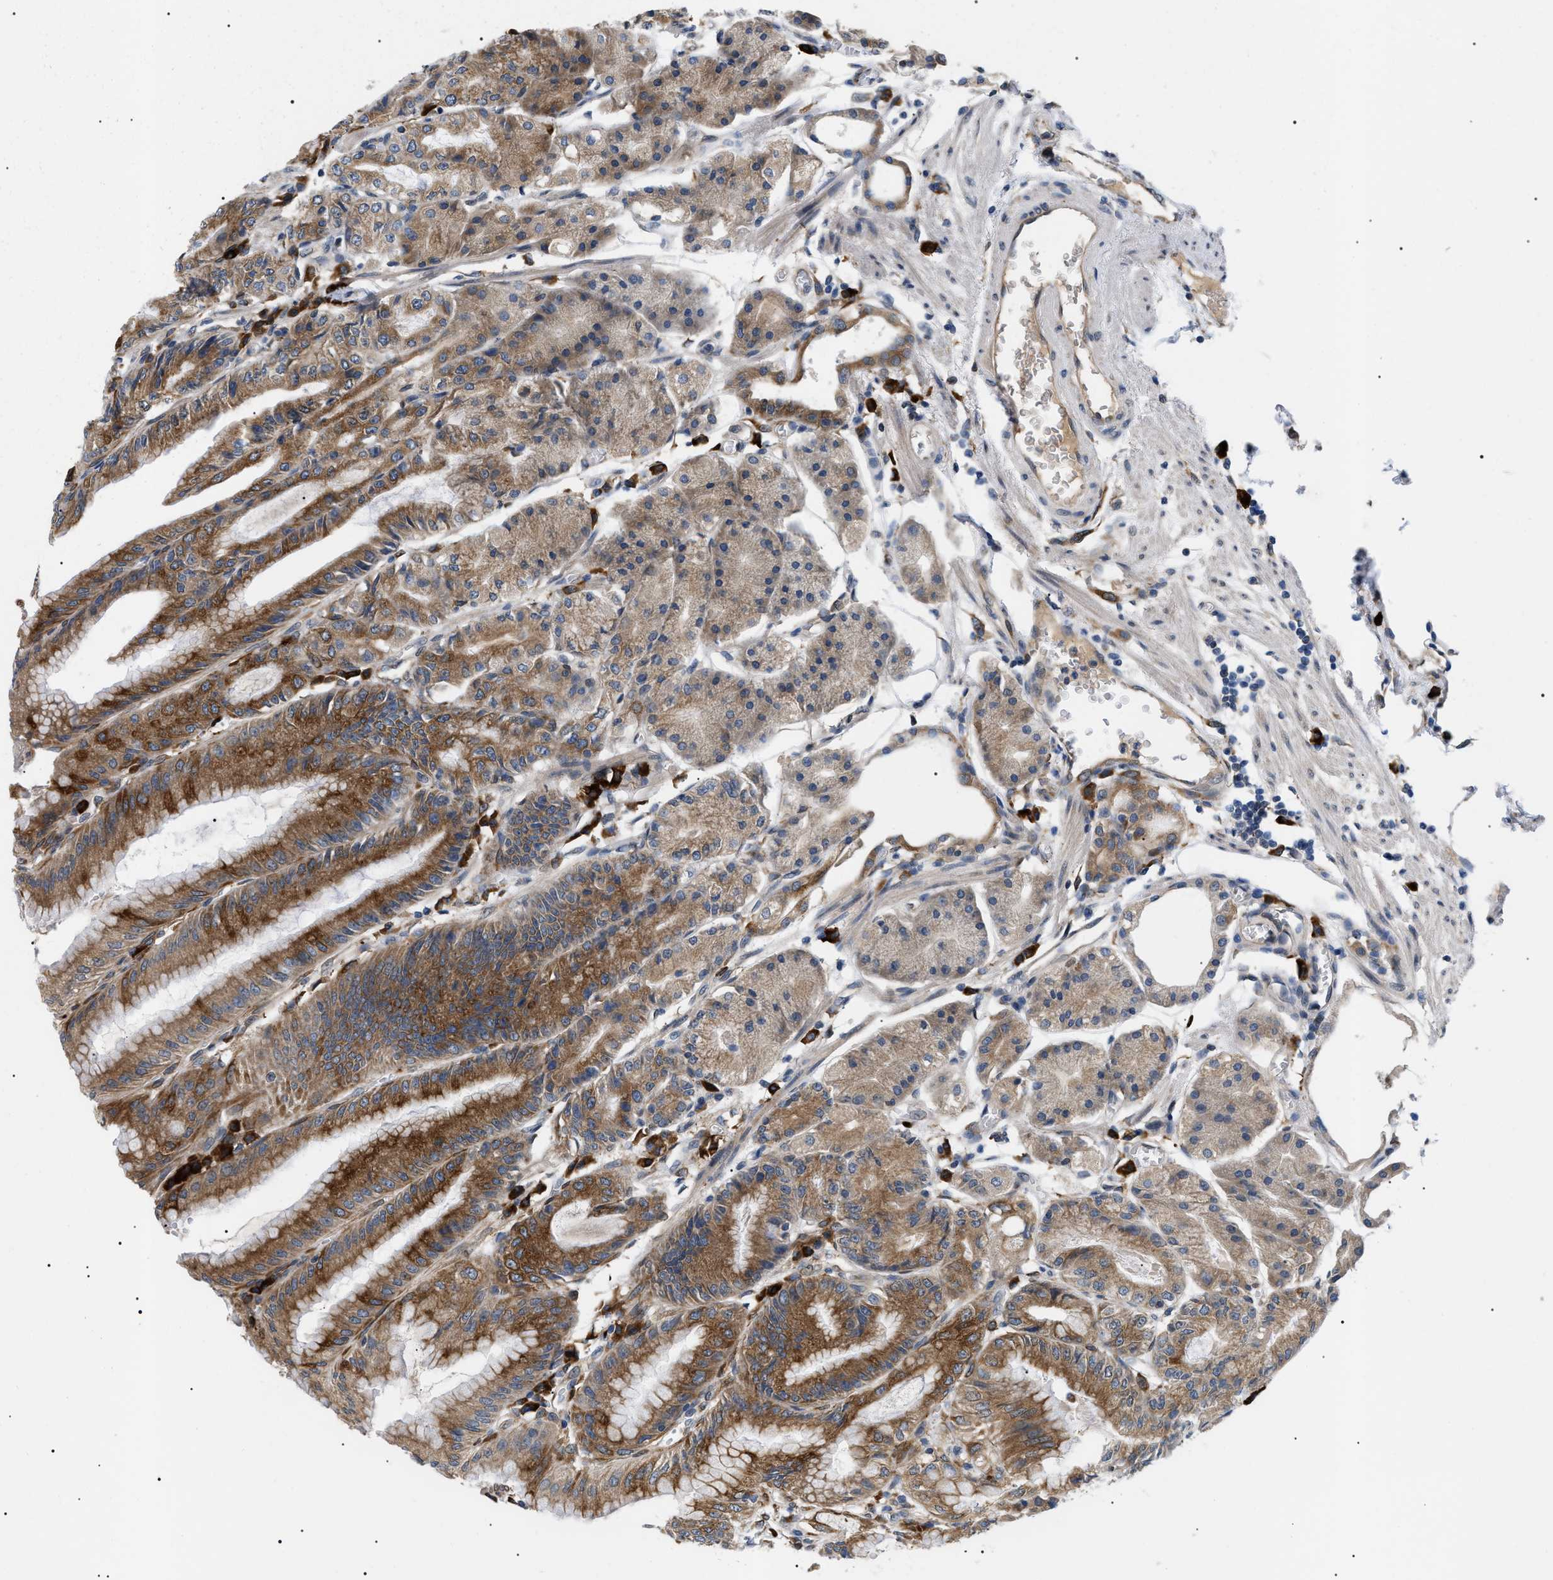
{"staining": {"intensity": "strong", "quantity": ">75%", "location": "cytoplasmic/membranous"}, "tissue": "stomach", "cell_type": "Glandular cells", "image_type": "normal", "snomed": [{"axis": "morphology", "description": "Normal tissue, NOS"}, {"axis": "topography", "description": "Stomach, lower"}], "caption": "Protein staining of normal stomach shows strong cytoplasmic/membranous positivity in about >75% of glandular cells. Nuclei are stained in blue.", "gene": "DERL1", "patient": {"sex": "male", "age": 71}}